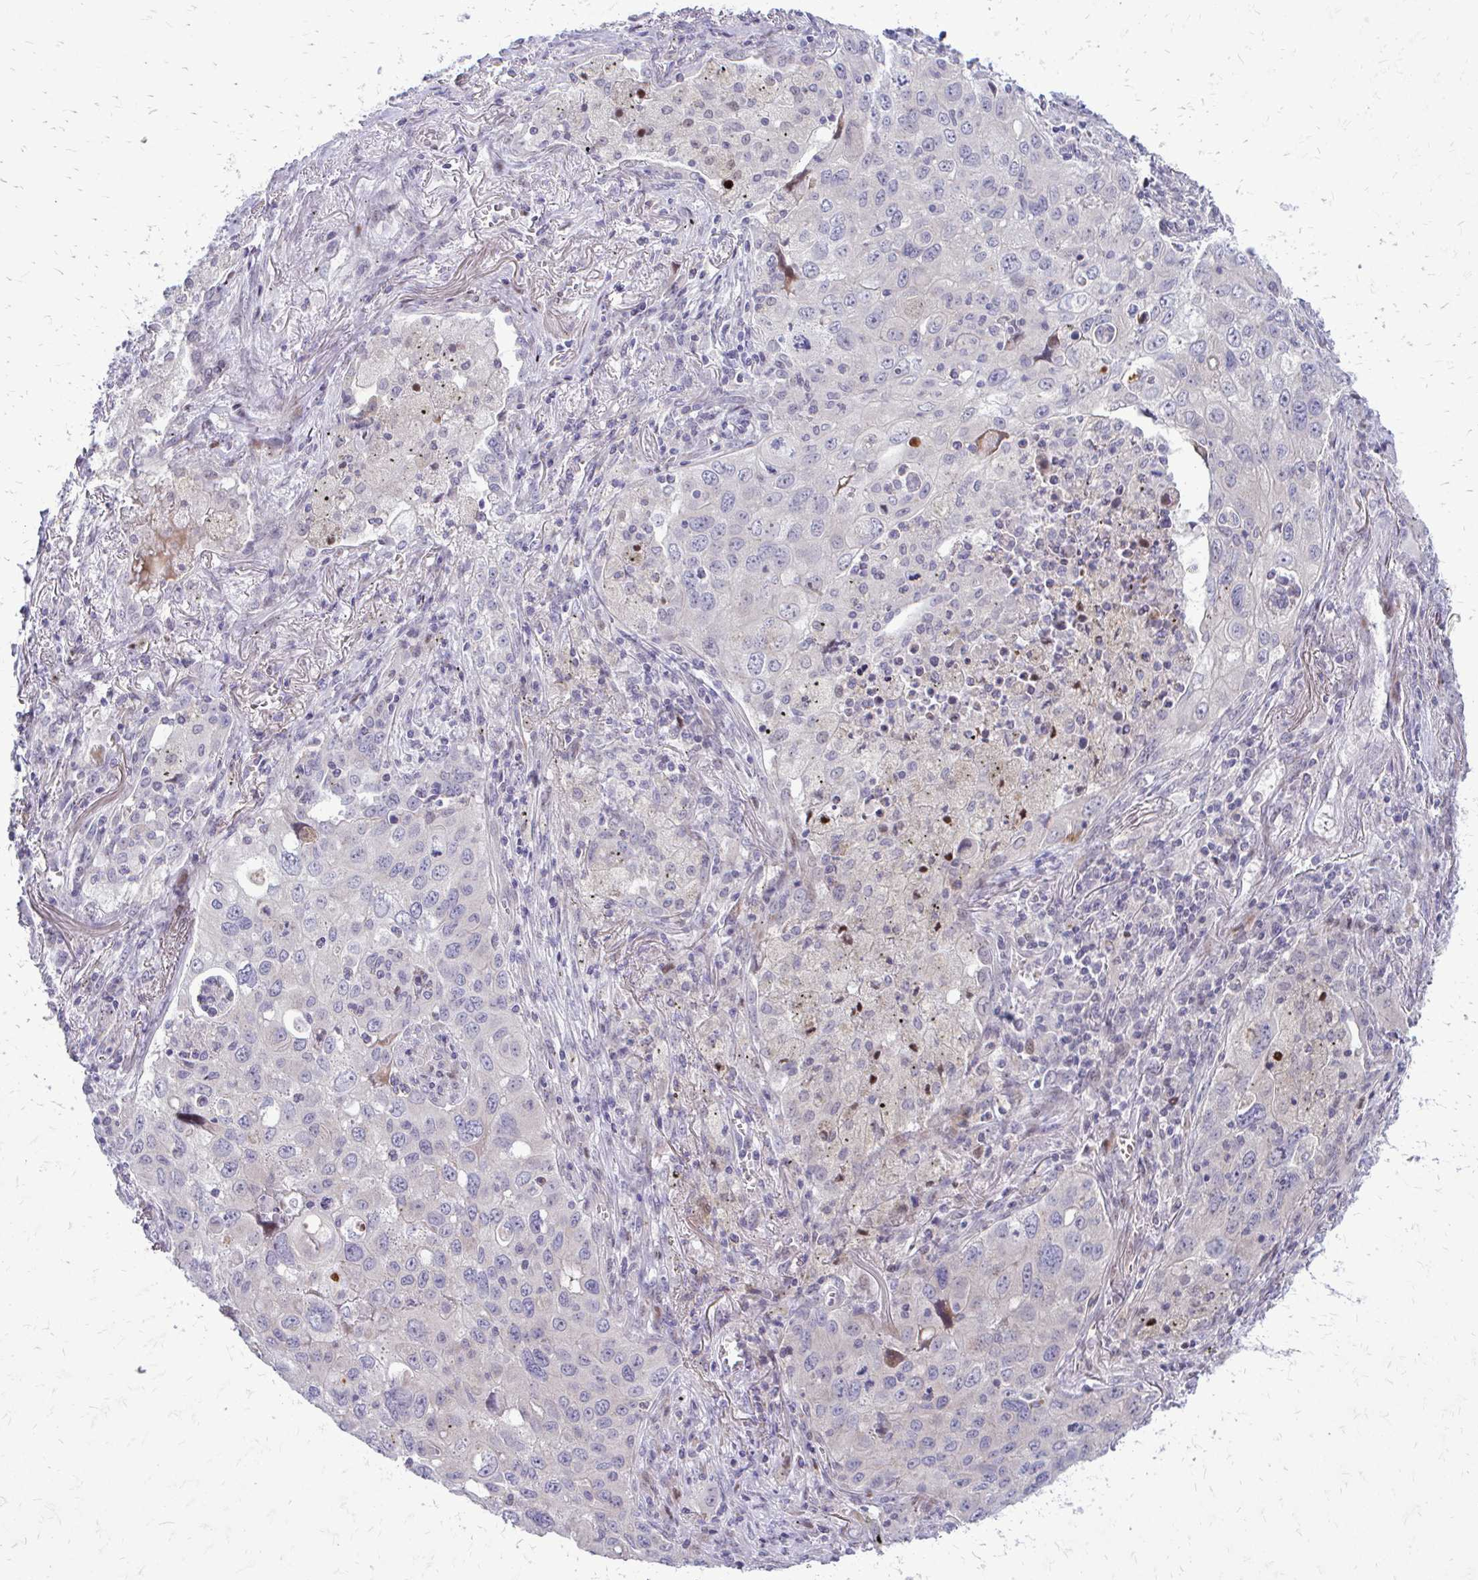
{"staining": {"intensity": "strong", "quantity": "<25%", "location": "cytoplasmic/membranous"}, "tissue": "lung cancer", "cell_type": "Tumor cells", "image_type": "cancer", "snomed": [{"axis": "morphology", "description": "Adenocarcinoma, NOS"}, {"axis": "morphology", "description": "Adenocarcinoma, metastatic, NOS"}, {"axis": "topography", "description": "Lymph node"}, {"axis": "topography", "description": "Lung"}], "caption": "A histopathology image showing strong cytoplasmic/membranous positivity in about <25% of tumor cells in lung cancer (adenocarcinoma), as visualized by brown immunohistochemical staining.", "gene": "PPDPFL", "patient": {"sex": "female", "age": 42}}